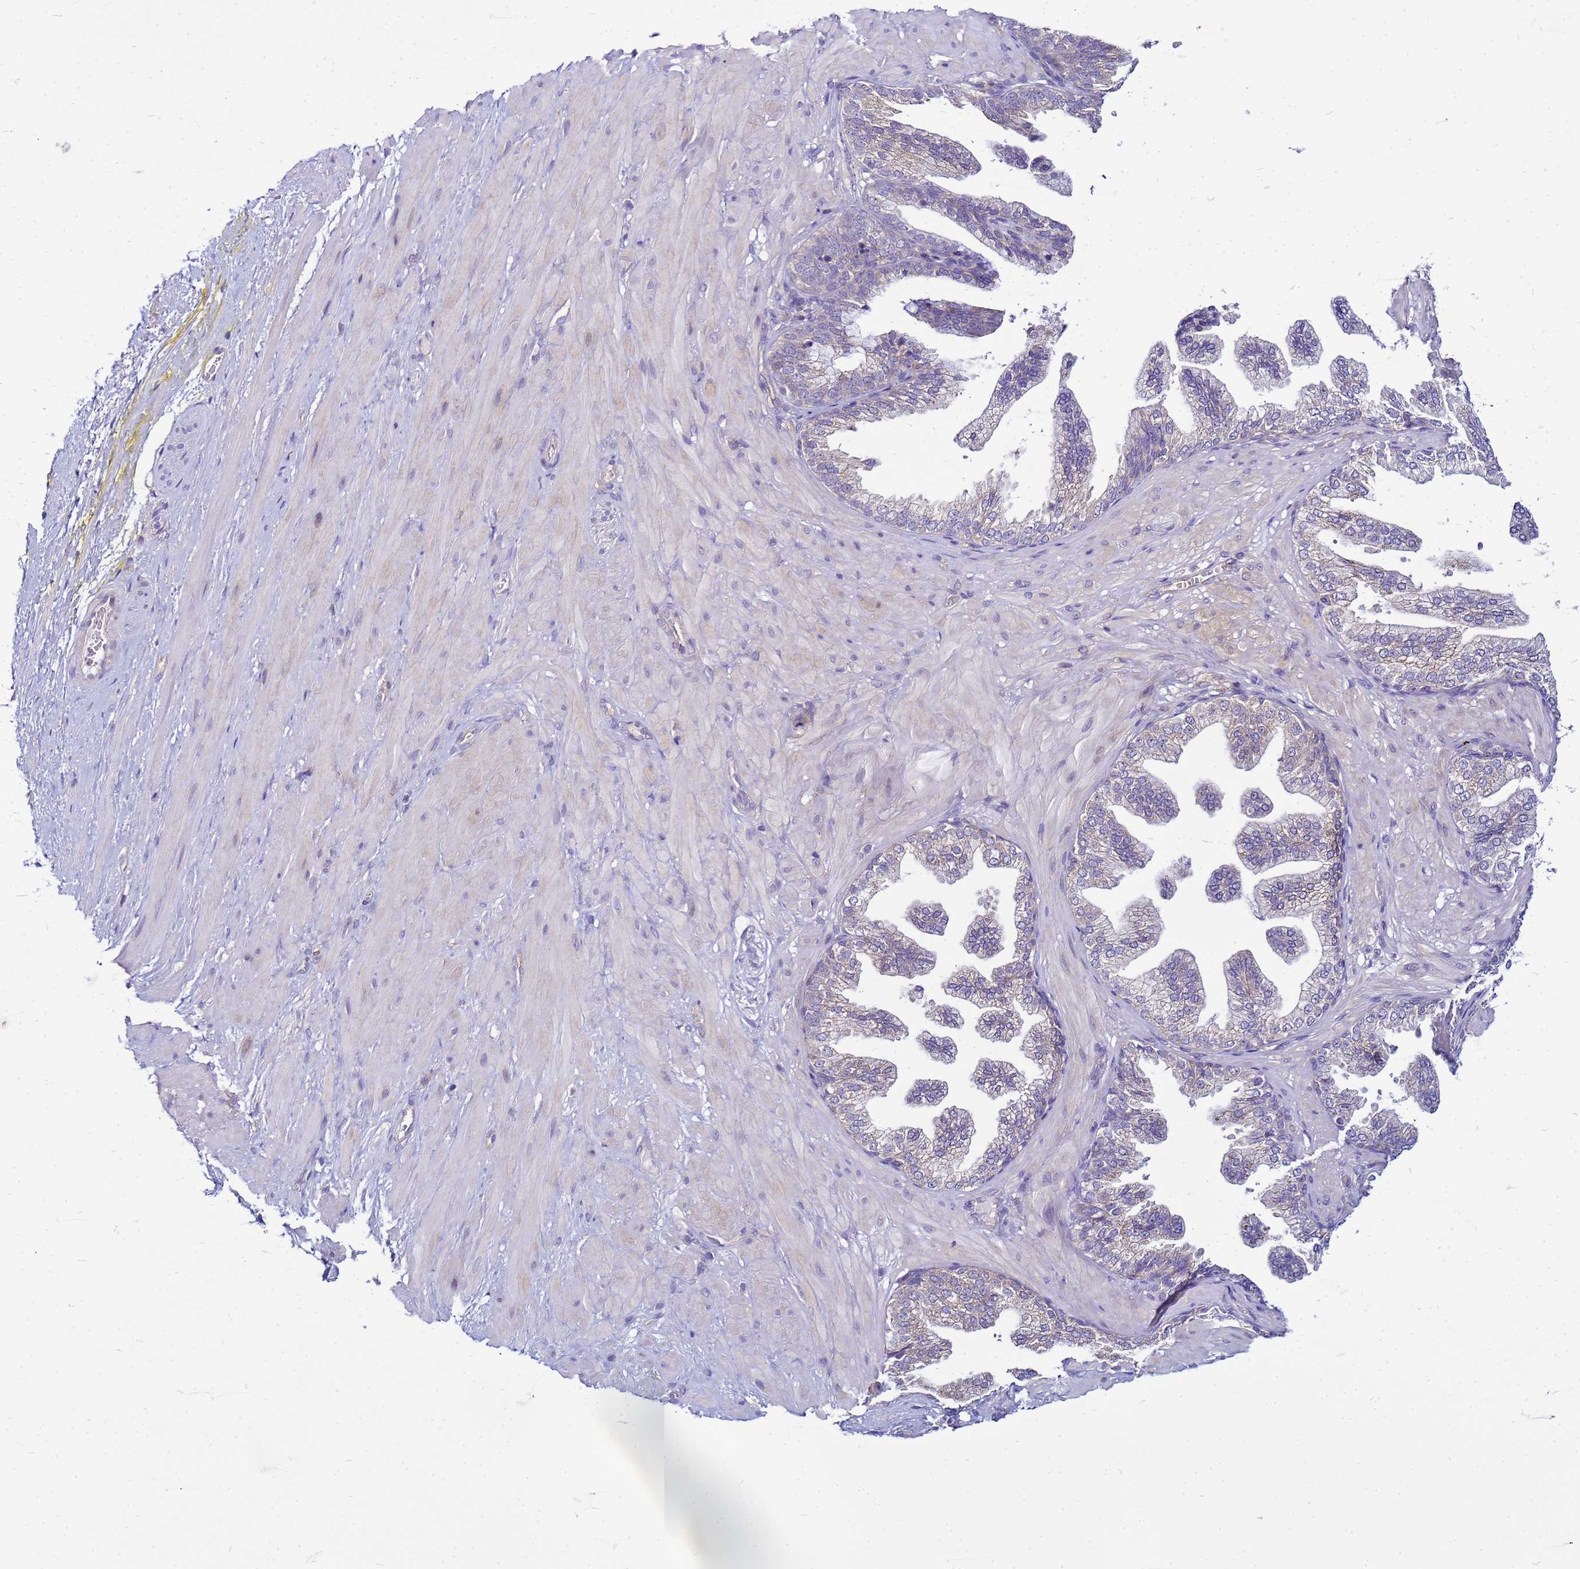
{"staining": {"intensity": "negative", "quantity": "none", "location": "none"}, "tissue": "adipose tissue", "cell_type": "Adipocytes", "image_type": "normal", "snomed": [{"axis": "morphology", "description": "Normal tissue, NOS"}, {"axis": "morphology", "description": "Adenocarcinoma, Low grade"}, {"axis": "topography", "description": "Prostate"}, {"axis": "topography", "description": "Peripheral nerve tissue"}], "caption": "DAB immunohistochemical staining of normal adipose tissue demonstrates no significant expression in adipocytes.", "gene": "PKD1", "patient": {"sex": "male", "age": 63}}